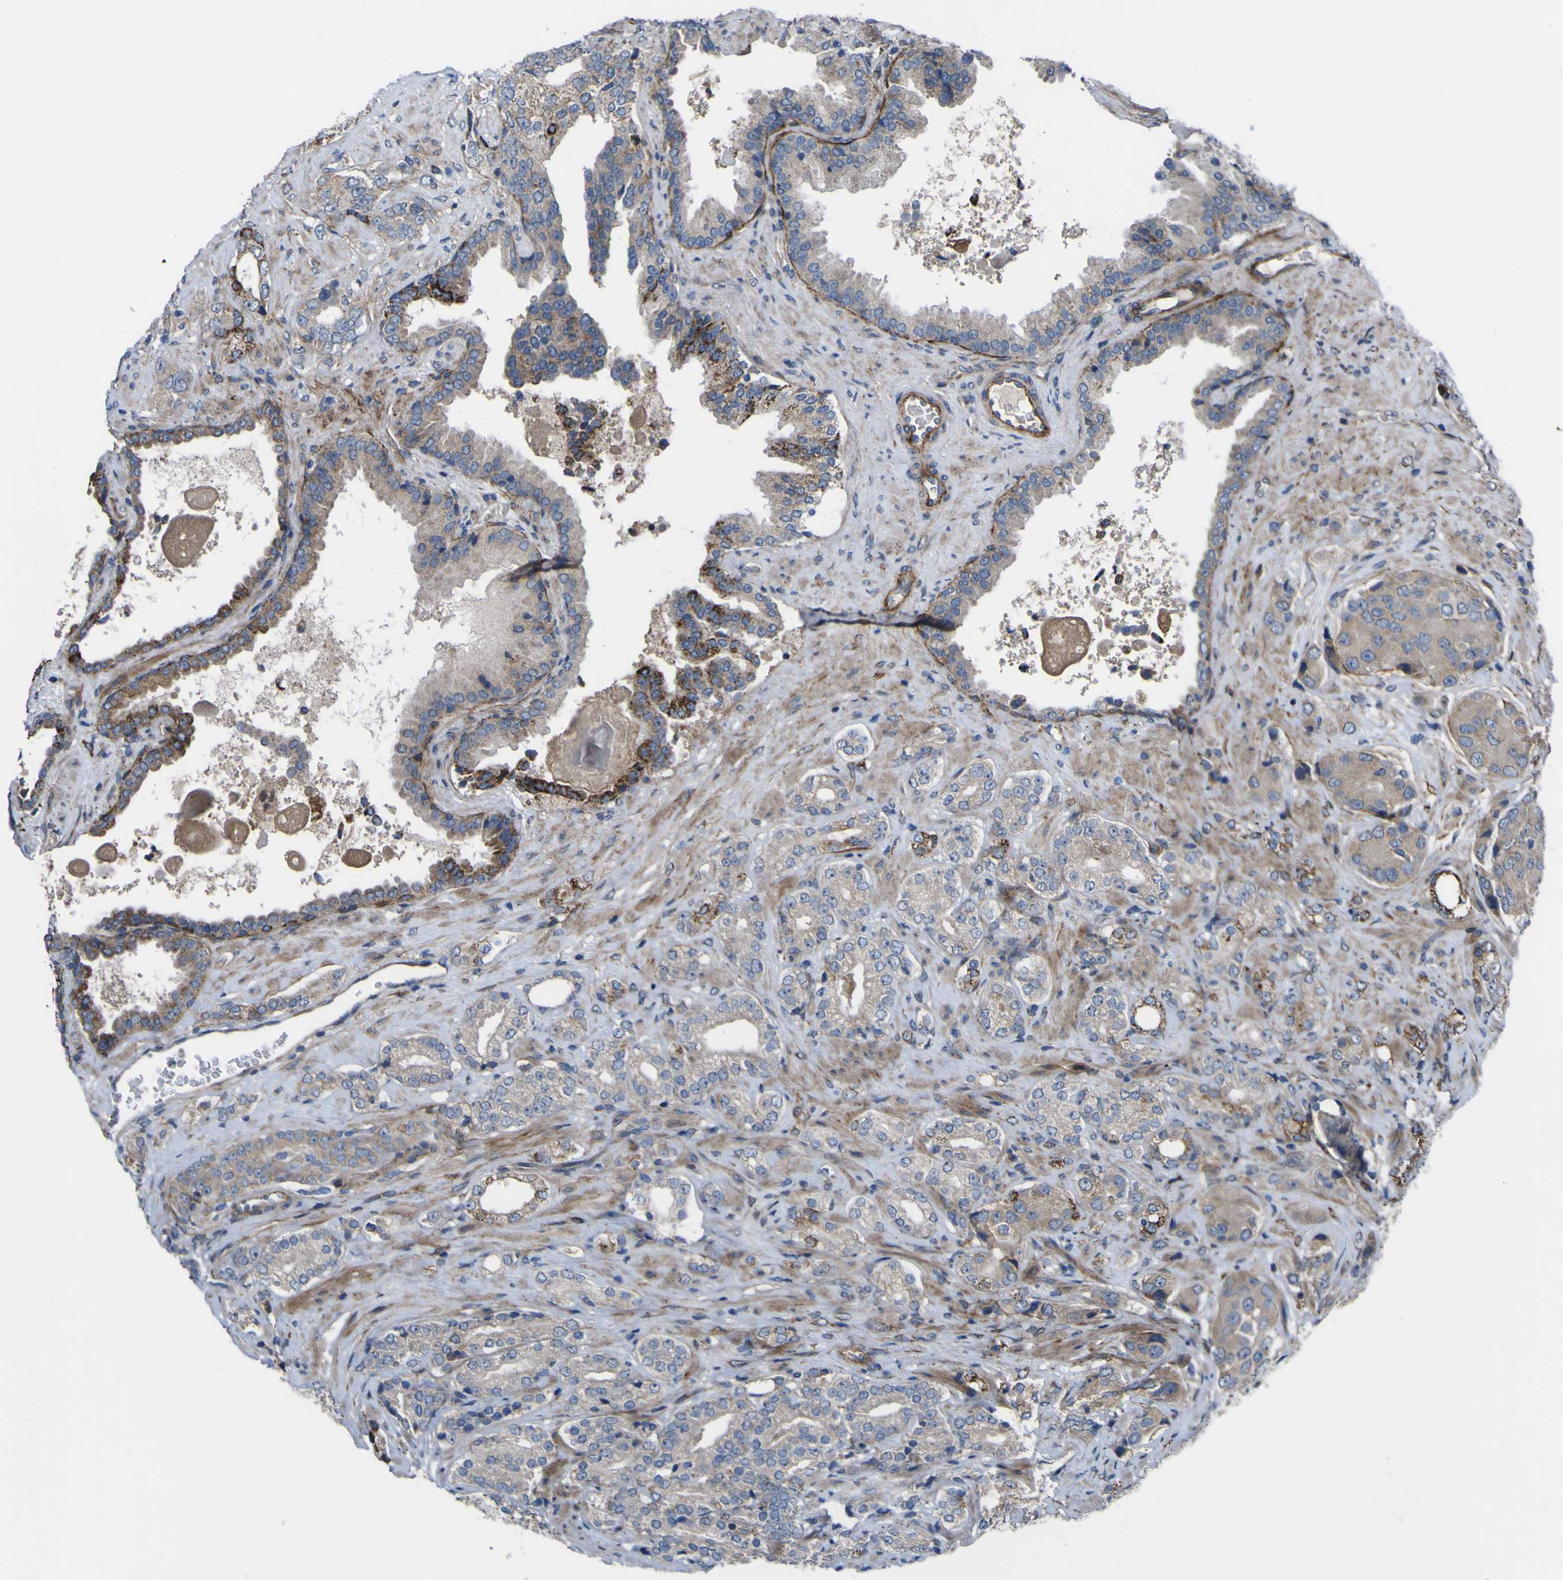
{"staining": {"intensity": "weak", "quantity": "<25%", "location": "cytoplasmic/membranous"}, "tissue": "prostate cancer", "cell_type": "Tumor cells", "image_type": "cancer", "snomed": [{"axis": "morphology", "description": "Adenocarcinoma, High grade"}, {"axis": "topography", "description": "Prostate"}], "caption": "IHC micrograph of neoplastic tissue: human high-grade adenocarcinoma (prostate) stained with DAB (3,3'-diaminobenzidine) reveals no significant protein expression in tumor cells. (Brightfield microscopy of DAB immunohistochemistry (IHC) at high magnification).", "gene": "GPLD1", "patient": {"sex": "male", "age": 71}}